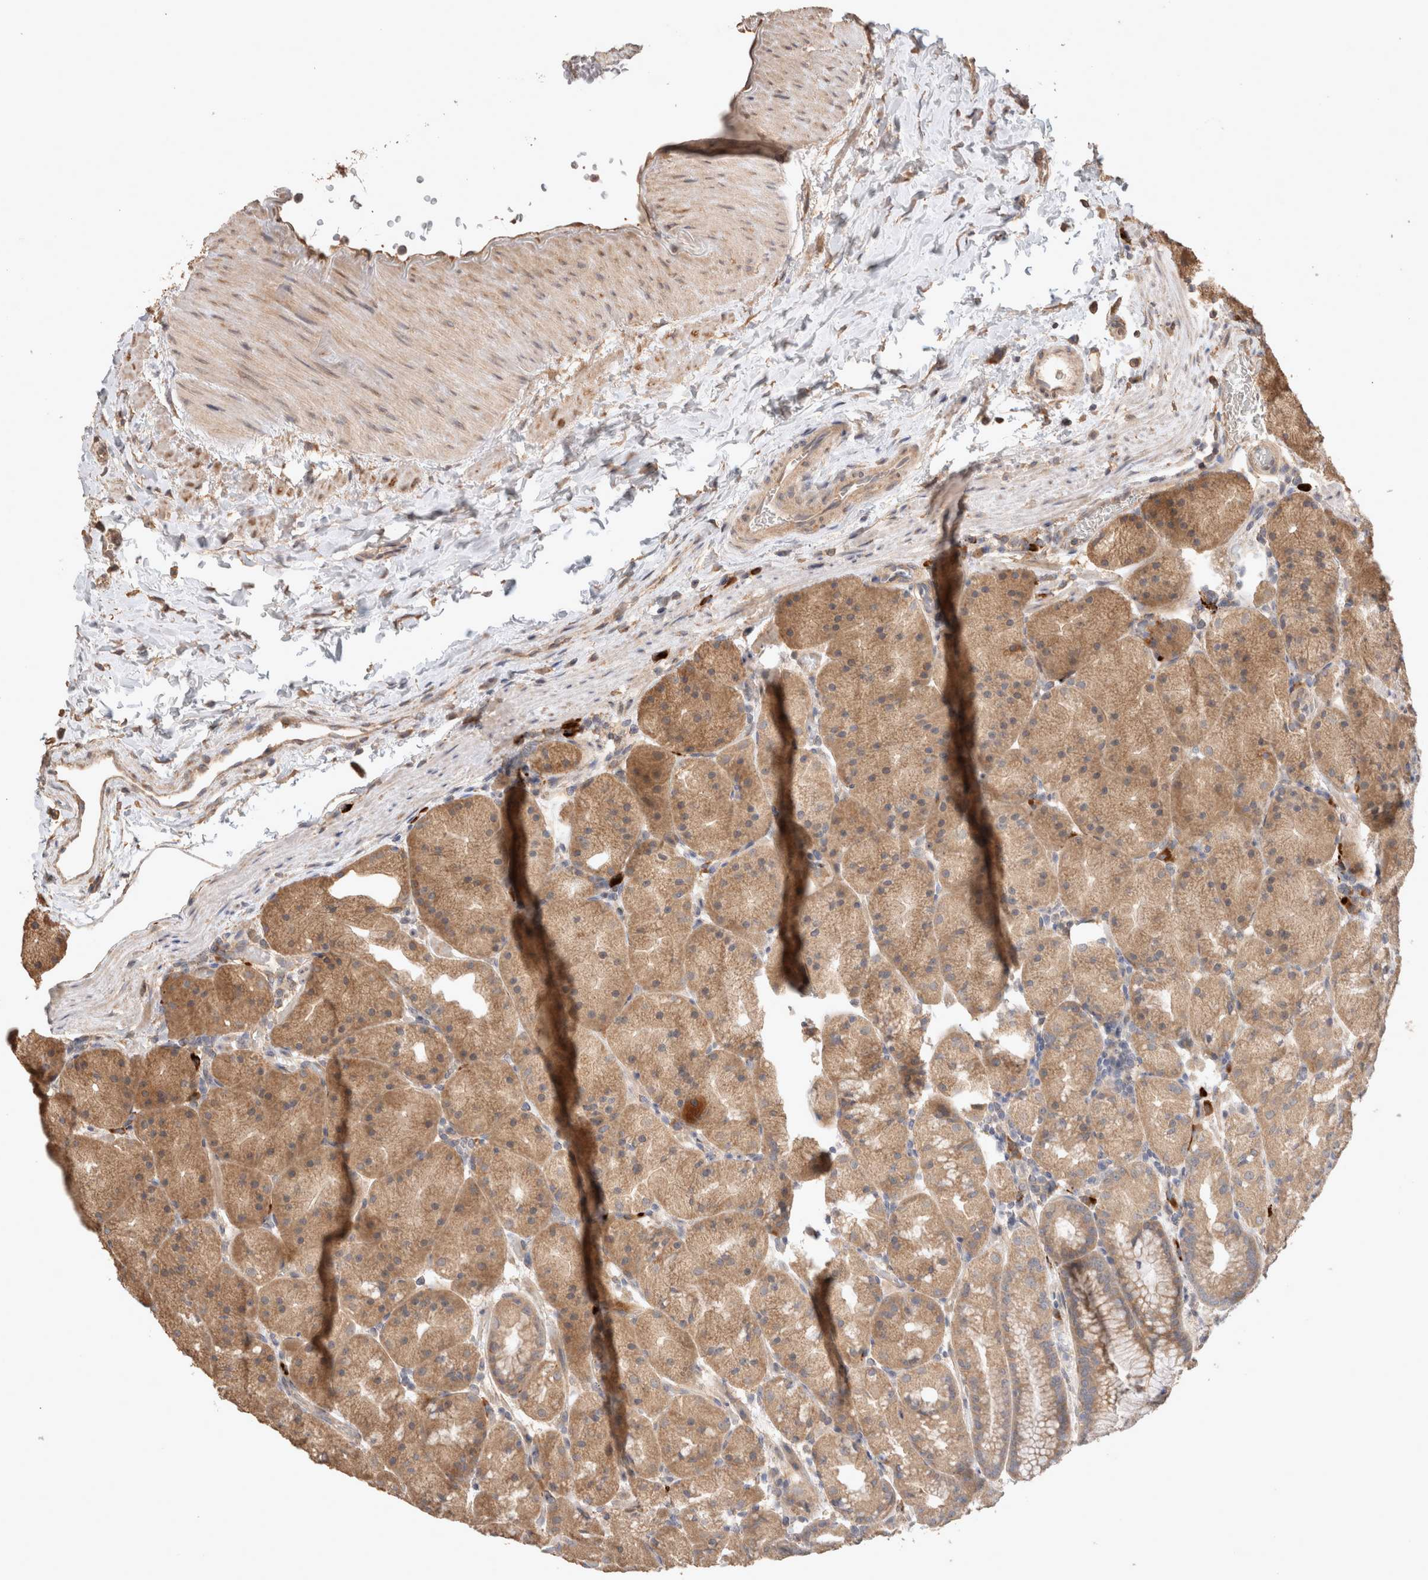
{"staining": {"intensity": "moderate", "quantity": "<25%", "location": "cytoplasmic/membranous"}, "tissue": "stomach", "cell_type": "Glandular cells", "image_type": "normal", "snomed": [{"axis": "morphology", "description": "Normal tissue, NOS"}, {"axis": "topography", "description": "Stomach, upper"}, {"axis": "topography", "description": "Stomach"}], "caption": "A high-resolution photomicrograph shows immunohistochemistry (IHC) staining of normal stomach, which displays moderate cytoplasmic/membranous staining in about <25% of glandular cells. (Brightfield microscopy of DAB IHC at high magnification).", "gene": "HROB", "patient": {"sex": "male", "age": 48}}